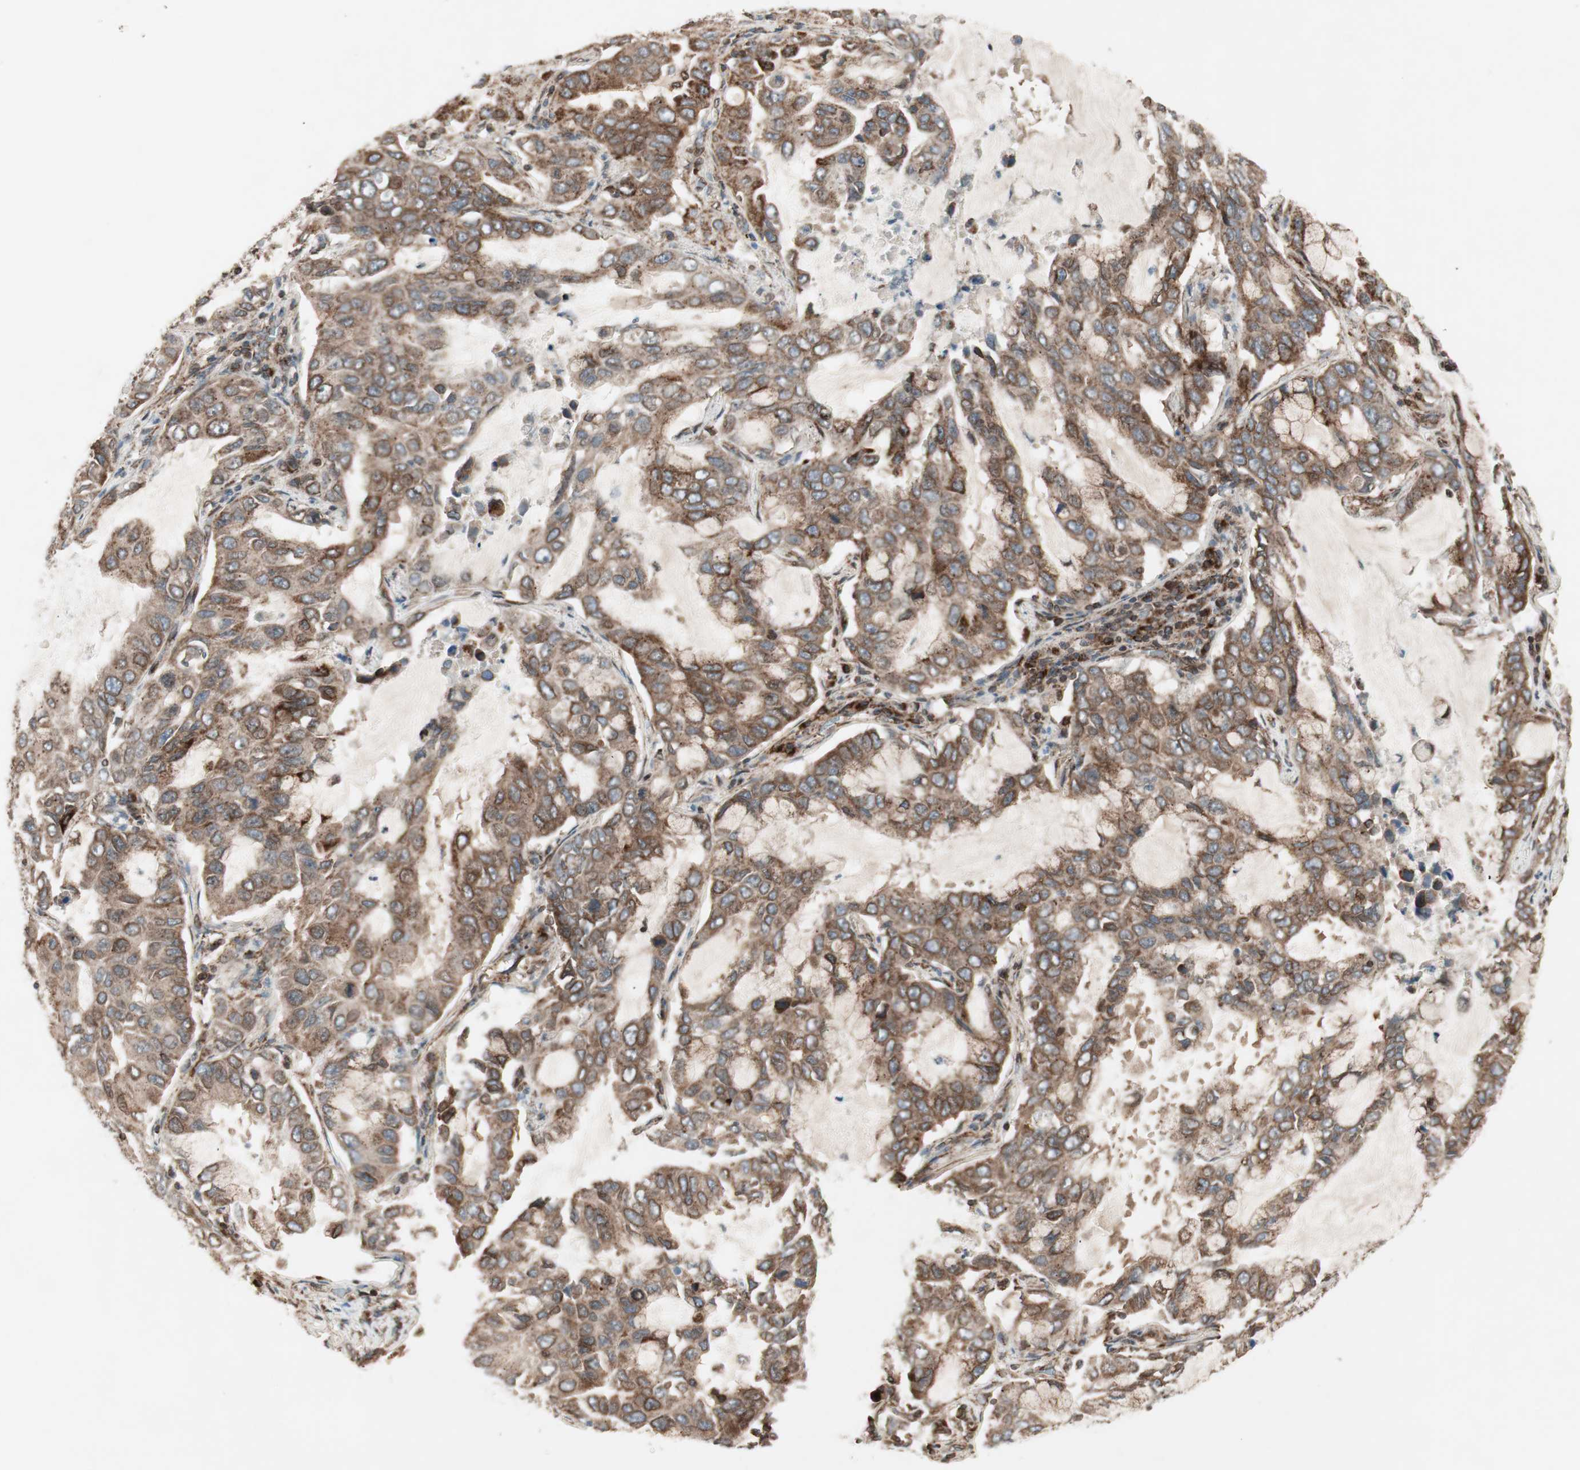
{"staining": {"intensity": "strong", "quantity": ">75%", "location": "cytoplasmic/membranous"}, "tissue": "lung cancer", "cell_type": "Tumor cells", "image_type": "cancer", "snomed": [{"axis": "morphology", "description": "Adenocarcinoma, NOS"}, {"axis": "topography", "description": "Lung"}], "caption": "Adenocarcinoma (lung) tissue exhibits strong cytoplasmic/membranous expression in about >75% of tumor cells The staining is performed using DAB (3,3'-diaminobenzidine) brown chromogen to label protein expression. The nuclei are counter-stained blue using hematoxylin.", "gene": "NUP62", "patient": {"sex": "male", "age": 64}}